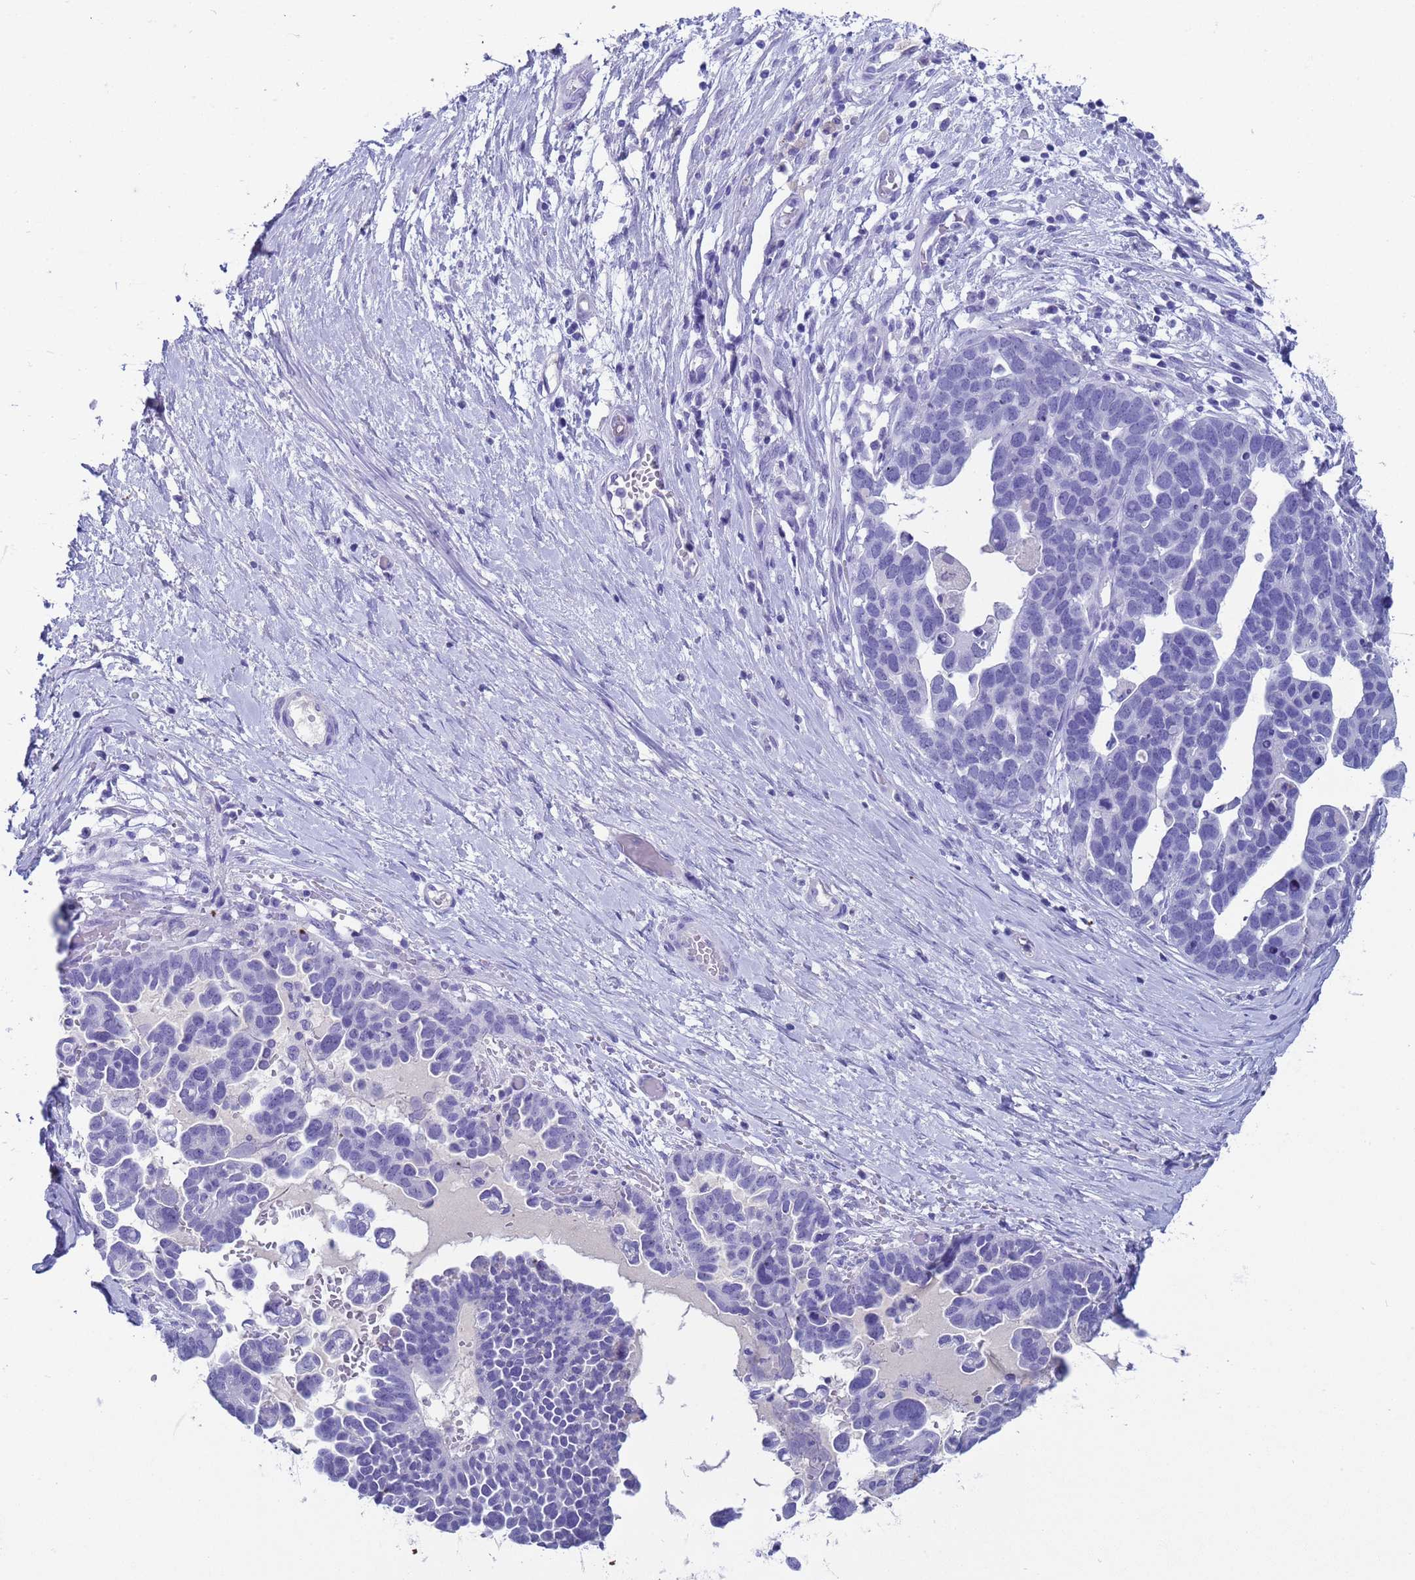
{"staining": {"intensity": "negative", "quantity": "none", "location": "none"}, "tissue": "ovarian cancer", "cell_type": "Tumor cells", "image_type": "cancer", "snomed": [{"axis": "morphology", "description": "Cystadenocarcinoma, serous, NOS"}, {"axis": "topography", "description": "Ovary"}], "caption": "Ovarian cancer was stained to show a protein in brown. There is no significant expression in tumor cells.", "gene": "CKM", "patient": {"sex": "female", "age": 54}}